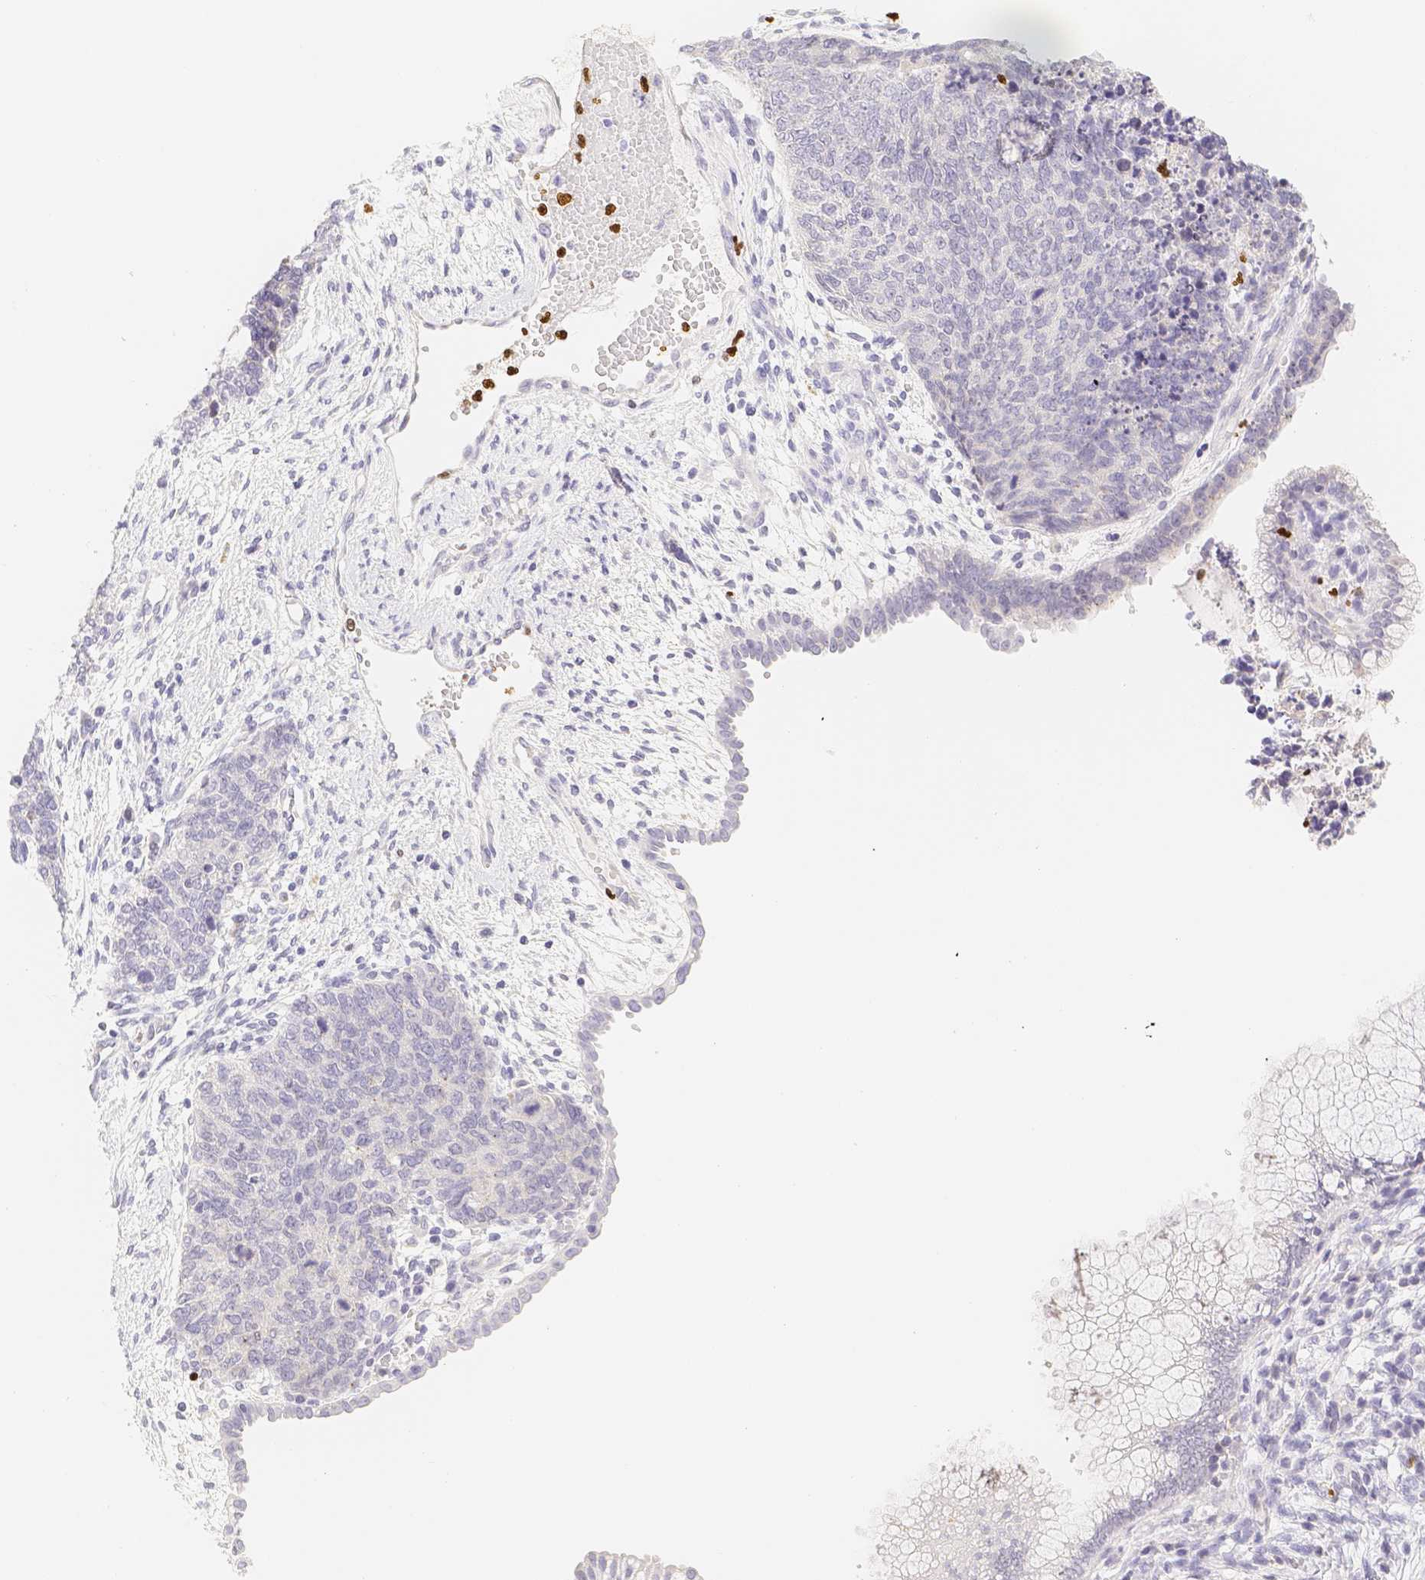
{"staining": {"intensity": "negative", "quantity": "none", "location": "none"}, "tissue": "cervical cancer", "cell_type": "Tumor cells", "image_type": "cancer", "snomed": [{"axis": "morphology", "description": "Squamous cell carcinoma, NOS"}, {"axis": "topography", "description": "Cervix"}], "caption": "Immunohistochemical staining of squamous cell carcinoma (cervical) exhibits no significant positivity in tumor cells.", "gene": "PADI4", "patient": {"sex": "female", "age": 63}}